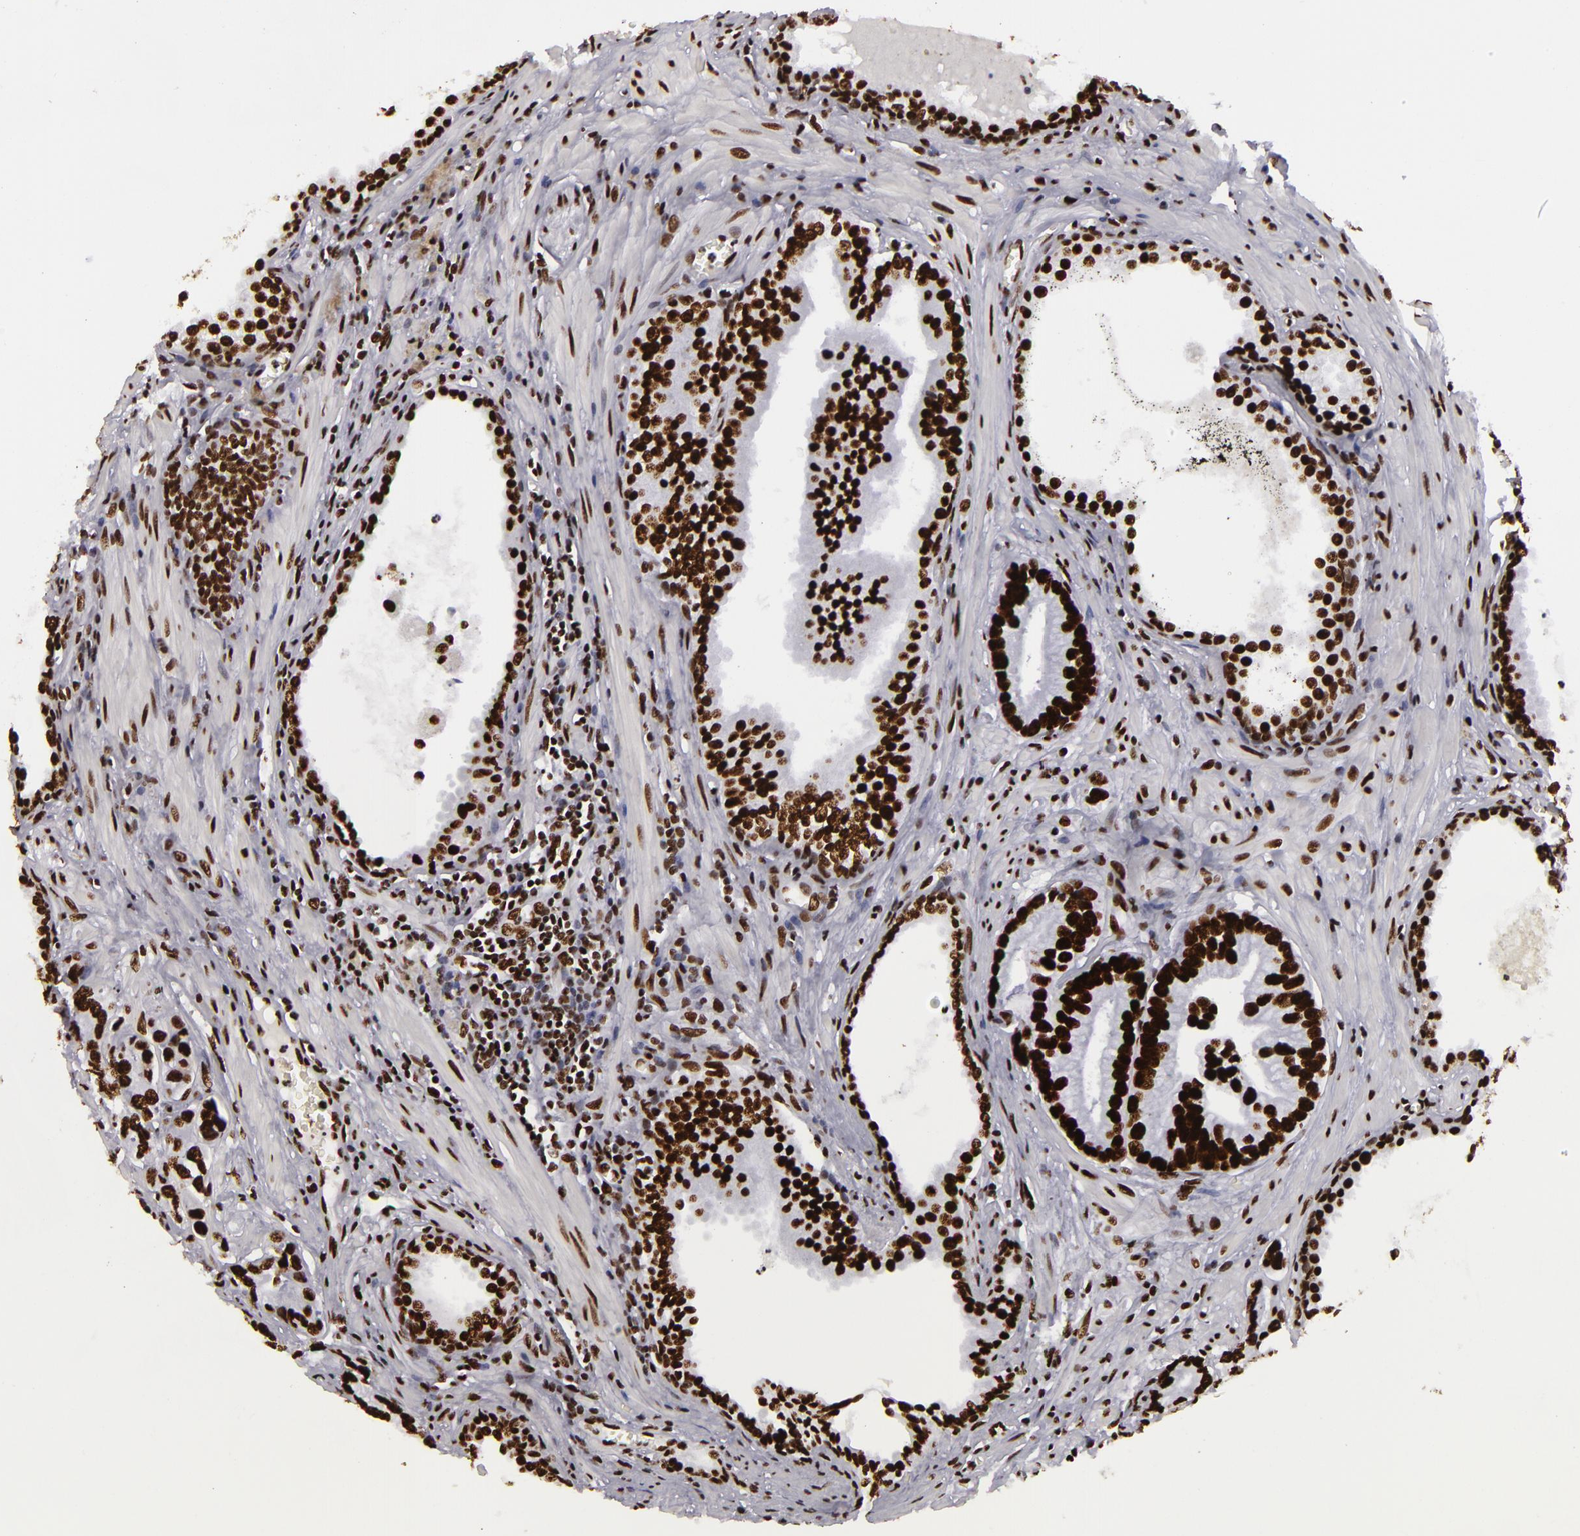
{"staining": {"intensity": "strong", "quantity": ">75%", "location": "nuclear"}, "tissue": "prostate cancer", "cell_type": "Tumor cells", "image_type": "cancer", "snomed": [{"axis": "morphology", "description": "Adenocarcinoma, Low grade"}, {"axis": "topography", "description": "Prostate"}], "caption": "Protein staining of prostate cancer (low-grade adenocarcinoma) tissue exhibits strong nuclear positivity in about >75% of tumor cells.", "gene": "SAFB", "patient": {"sex": "male", "age": 65}}